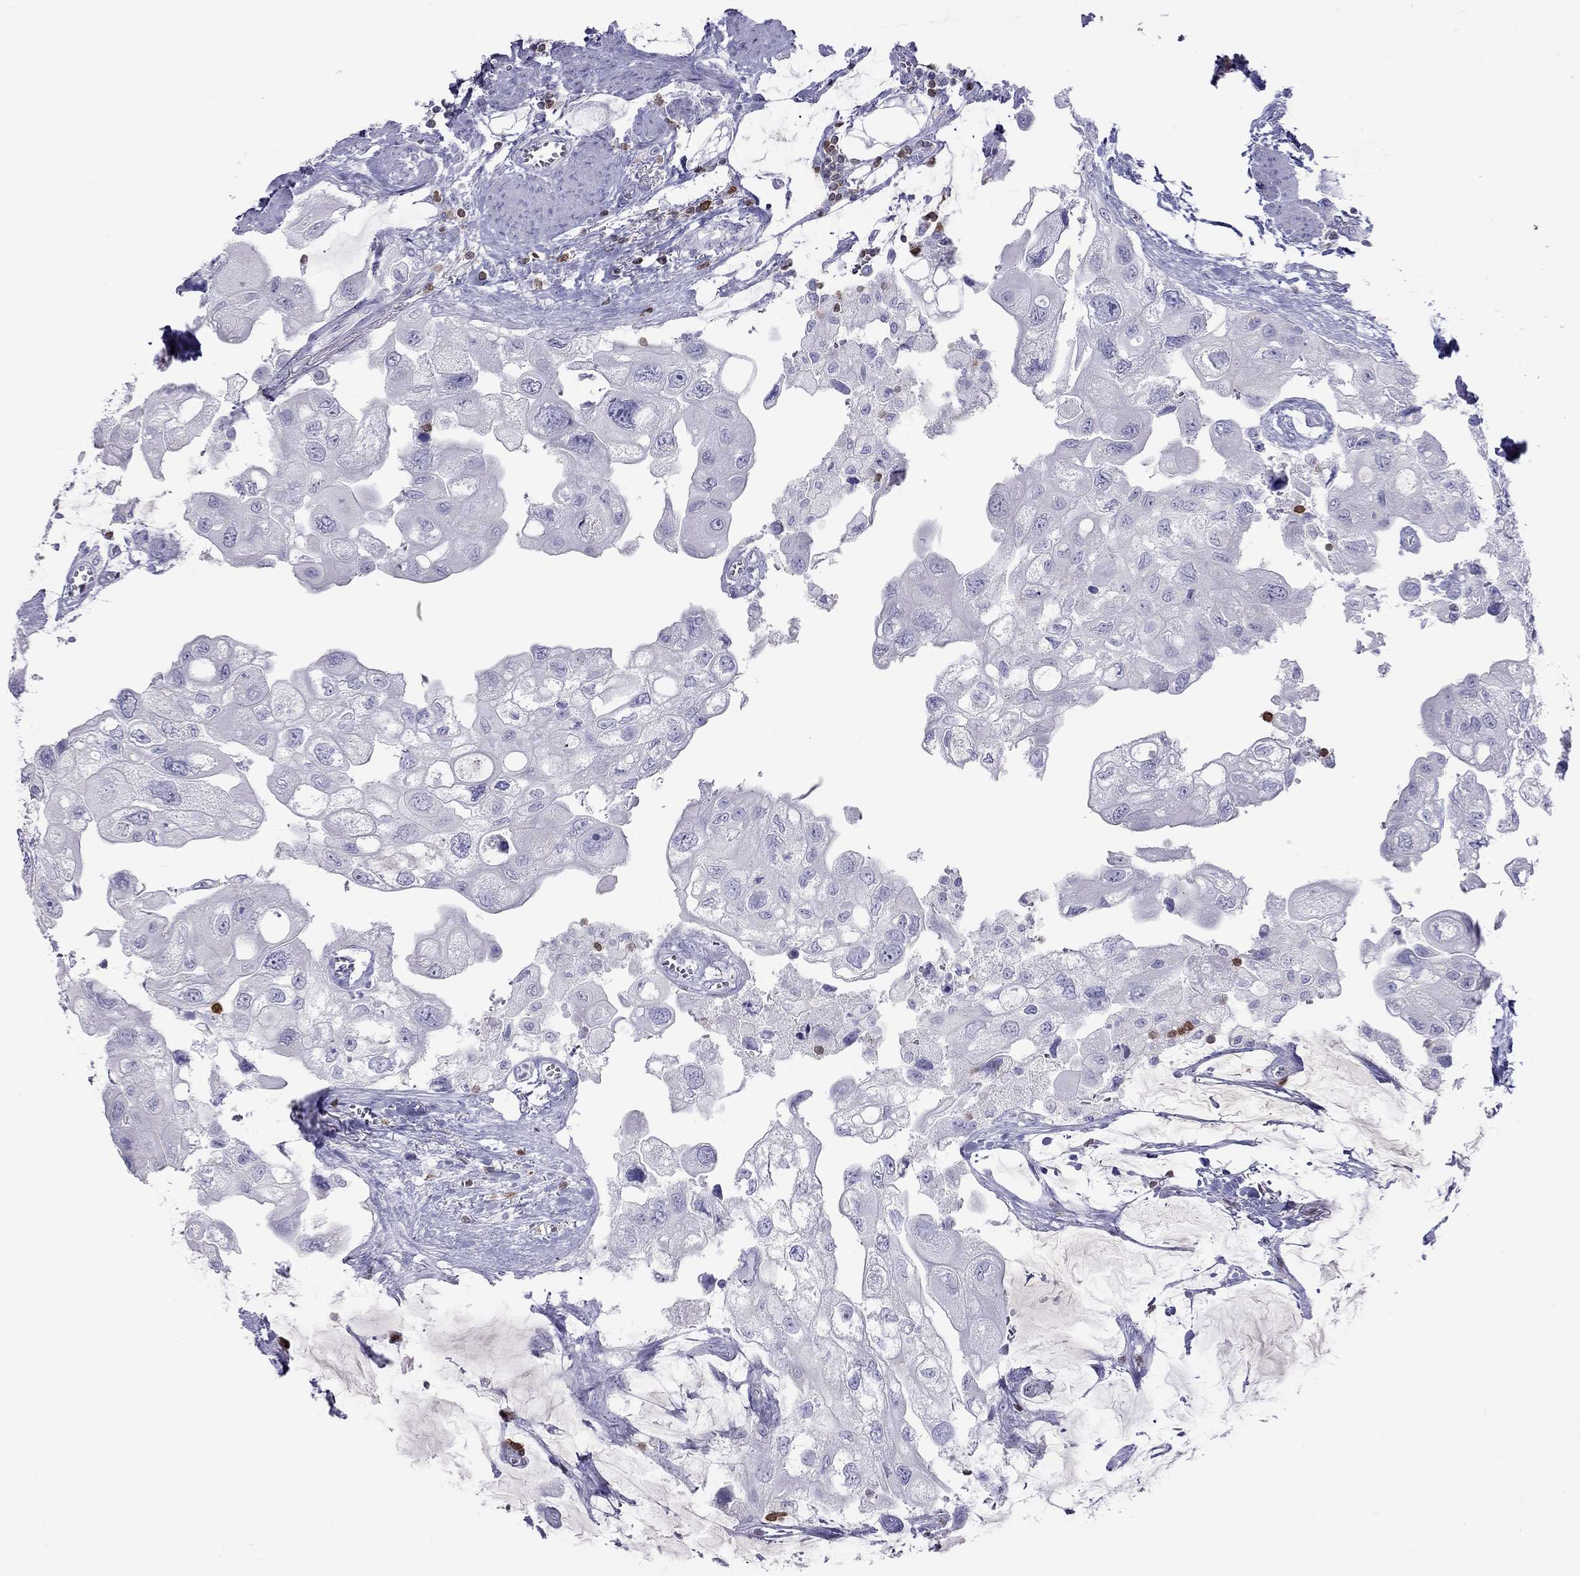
{"staining": {"intensity": "negative", "quantity": "none", "location": "none"}, "tissue": "urothelial cancer", "cell_type": "Tumor cells", "image_type": "cancer", "snomed": [{"axis": "morphology", "description": "Urothelial carcinoma, High grade"}, {"axis": "topography", "description": "Urinary bladder"}], "caption": "IHC of urothelial cancer exhibits no expression in tumor cells.", "gene": "SH2D2A", "patient": {"sex": "male", "age": 59}}